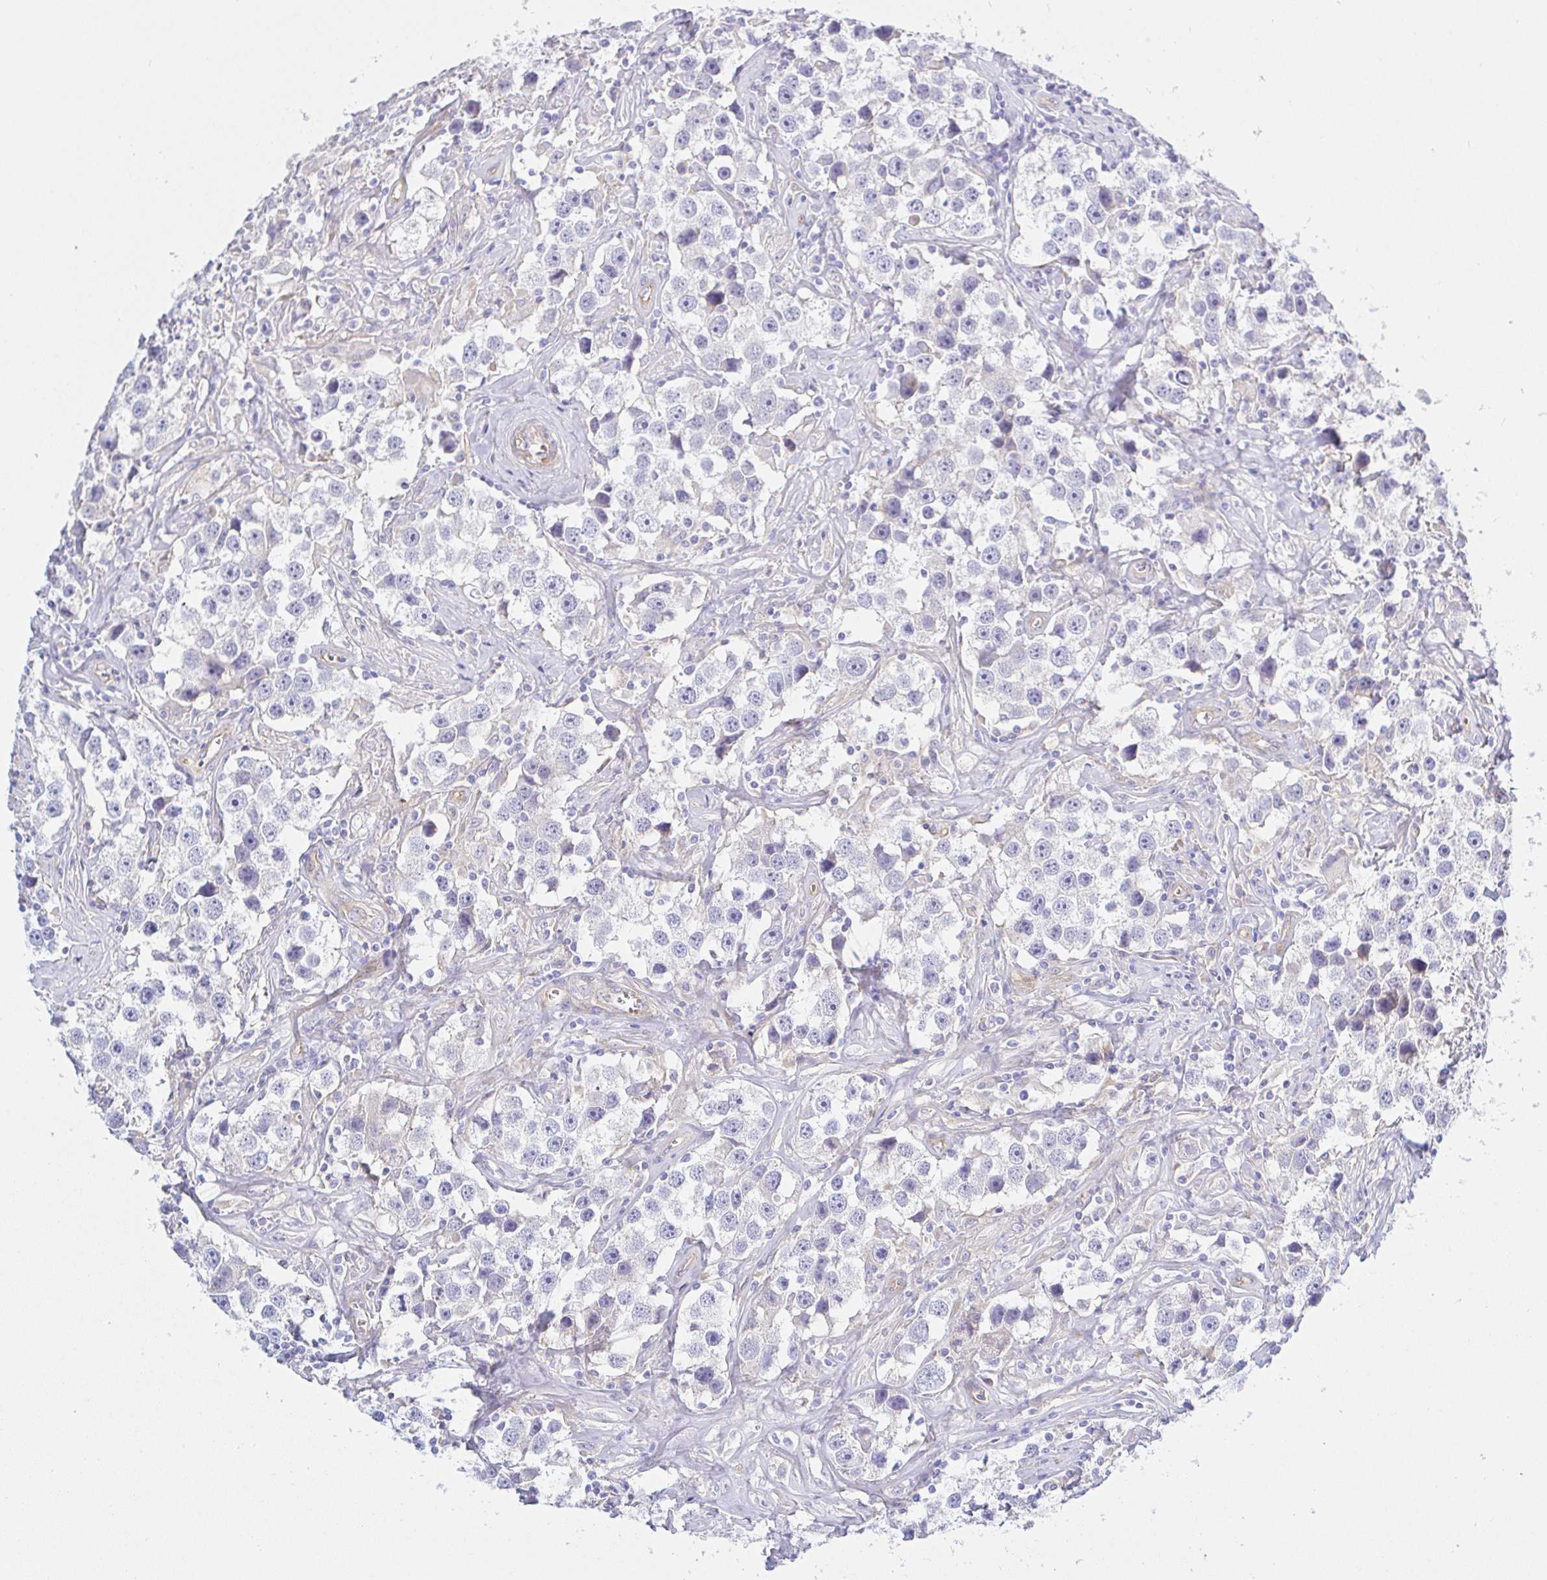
{"staining": {"intensity": "negative", "quantity": "none", "location": "none"}, "tissue": "testis cancer", "cell_type": "Tumor cells", "image_type": "cancer", "snomed": [{"axis": "morphology", "description": "Seminoma, NOS"}, {"axis": "topography", "description": "Testis"}], "caption": "Immunohistochemistry (IHC) of human testis cancer displays no positivity in tumor cells.", "gene": "ARL4D", "patient": {"sex": "male", "age": 49}}